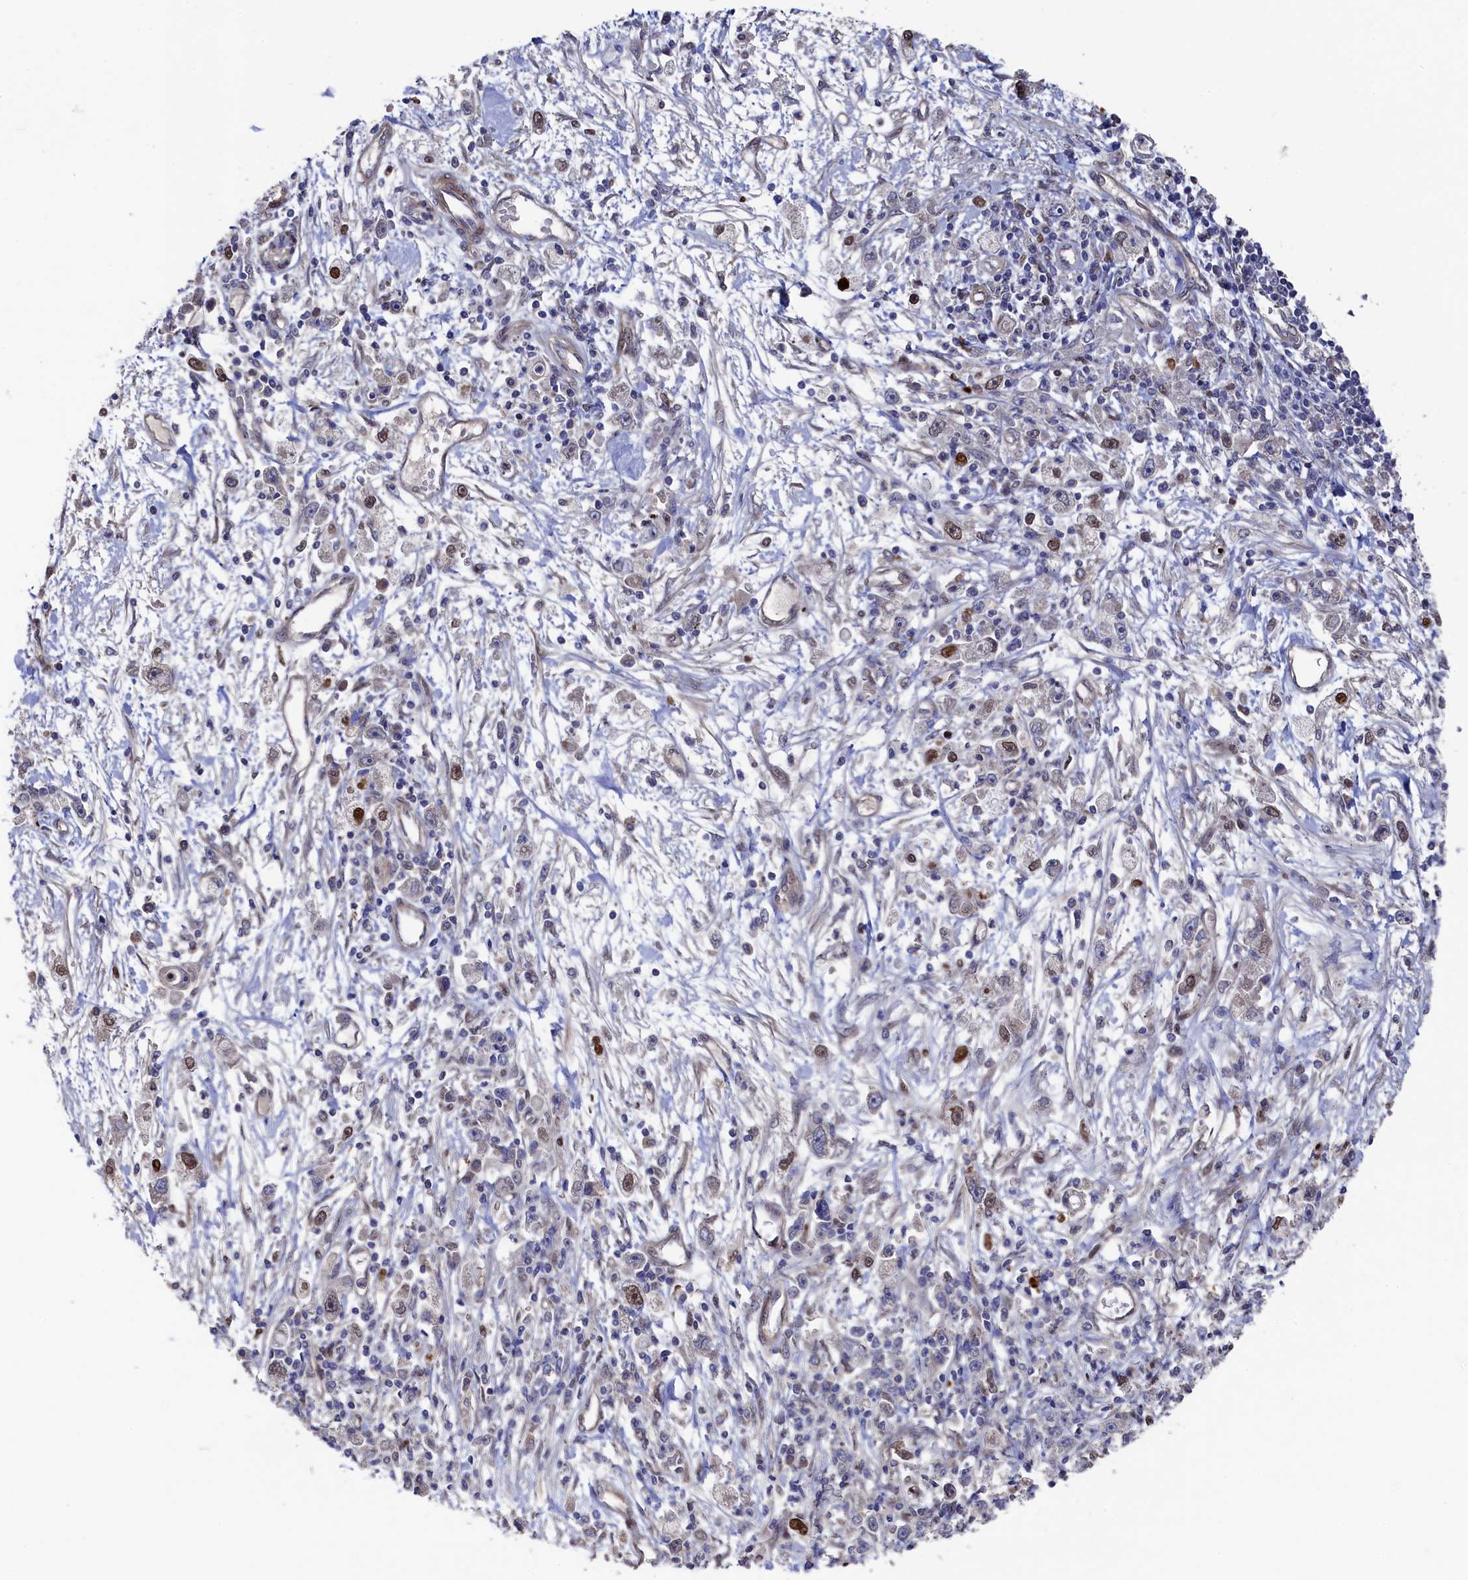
{"staining": {"intensity": "negative", "quantity": "none", "location": "none"}, "tissue": "stomach cancer", "cell_type": "Tumor cells", "image_type": "cancer", "snomed": [{"axis": "morphology", "description": "Adenocarcinoma, NOS"}, {"axis": "topography", "description": "Stomach"}], "caption": "There is no significant staining in tumor cells of stomach adenocarcinoma. Brightfield microscopy of immunohistochemistry stained with DAB (brown) and hematoxylin (blue), captured at high magnification.", "gene": "ZNF891", "patient": {"sex": "female", "age": 59}}